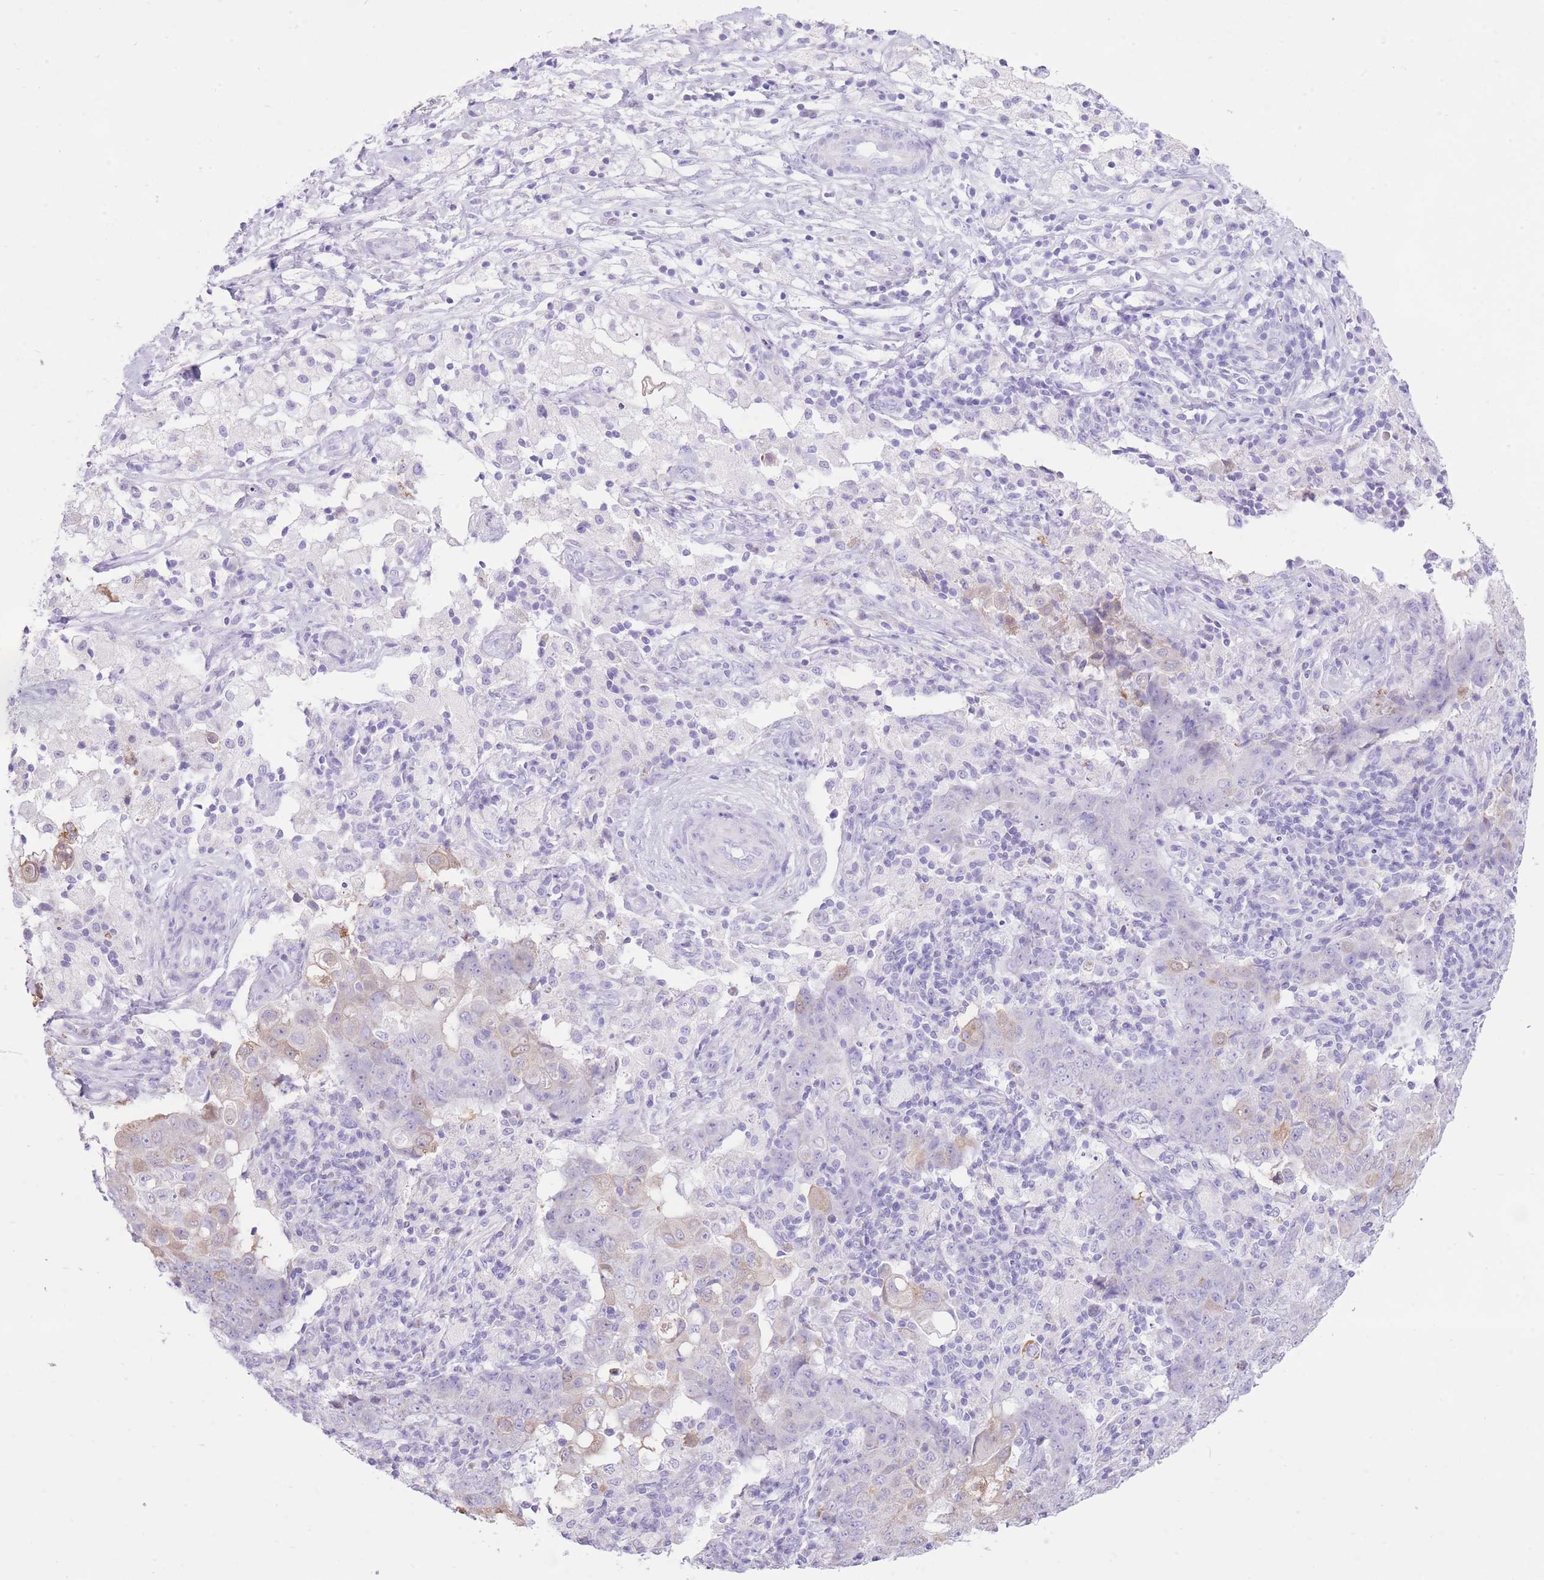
{"staining": {"intensity": "negative", "quantity": "none", "location": "none"}, "tissue": "ovarian cancer", "cell_type": "Tumor cells", "image_type": "cancer", "snomed": [{"axis": "morphology", "description": "Carcinoma, endometroid"}, {"axis": "topography", "description": "Ovary"}], "caption": "DAB (3,3'-diaminobenzidine) immunohistochemical staining of endometroid carcinoma (ovarian) exhibits no significant staining in tumor cells.", "gene": "SLC4A4", "patient": {"sex": "female", "age": 42}}